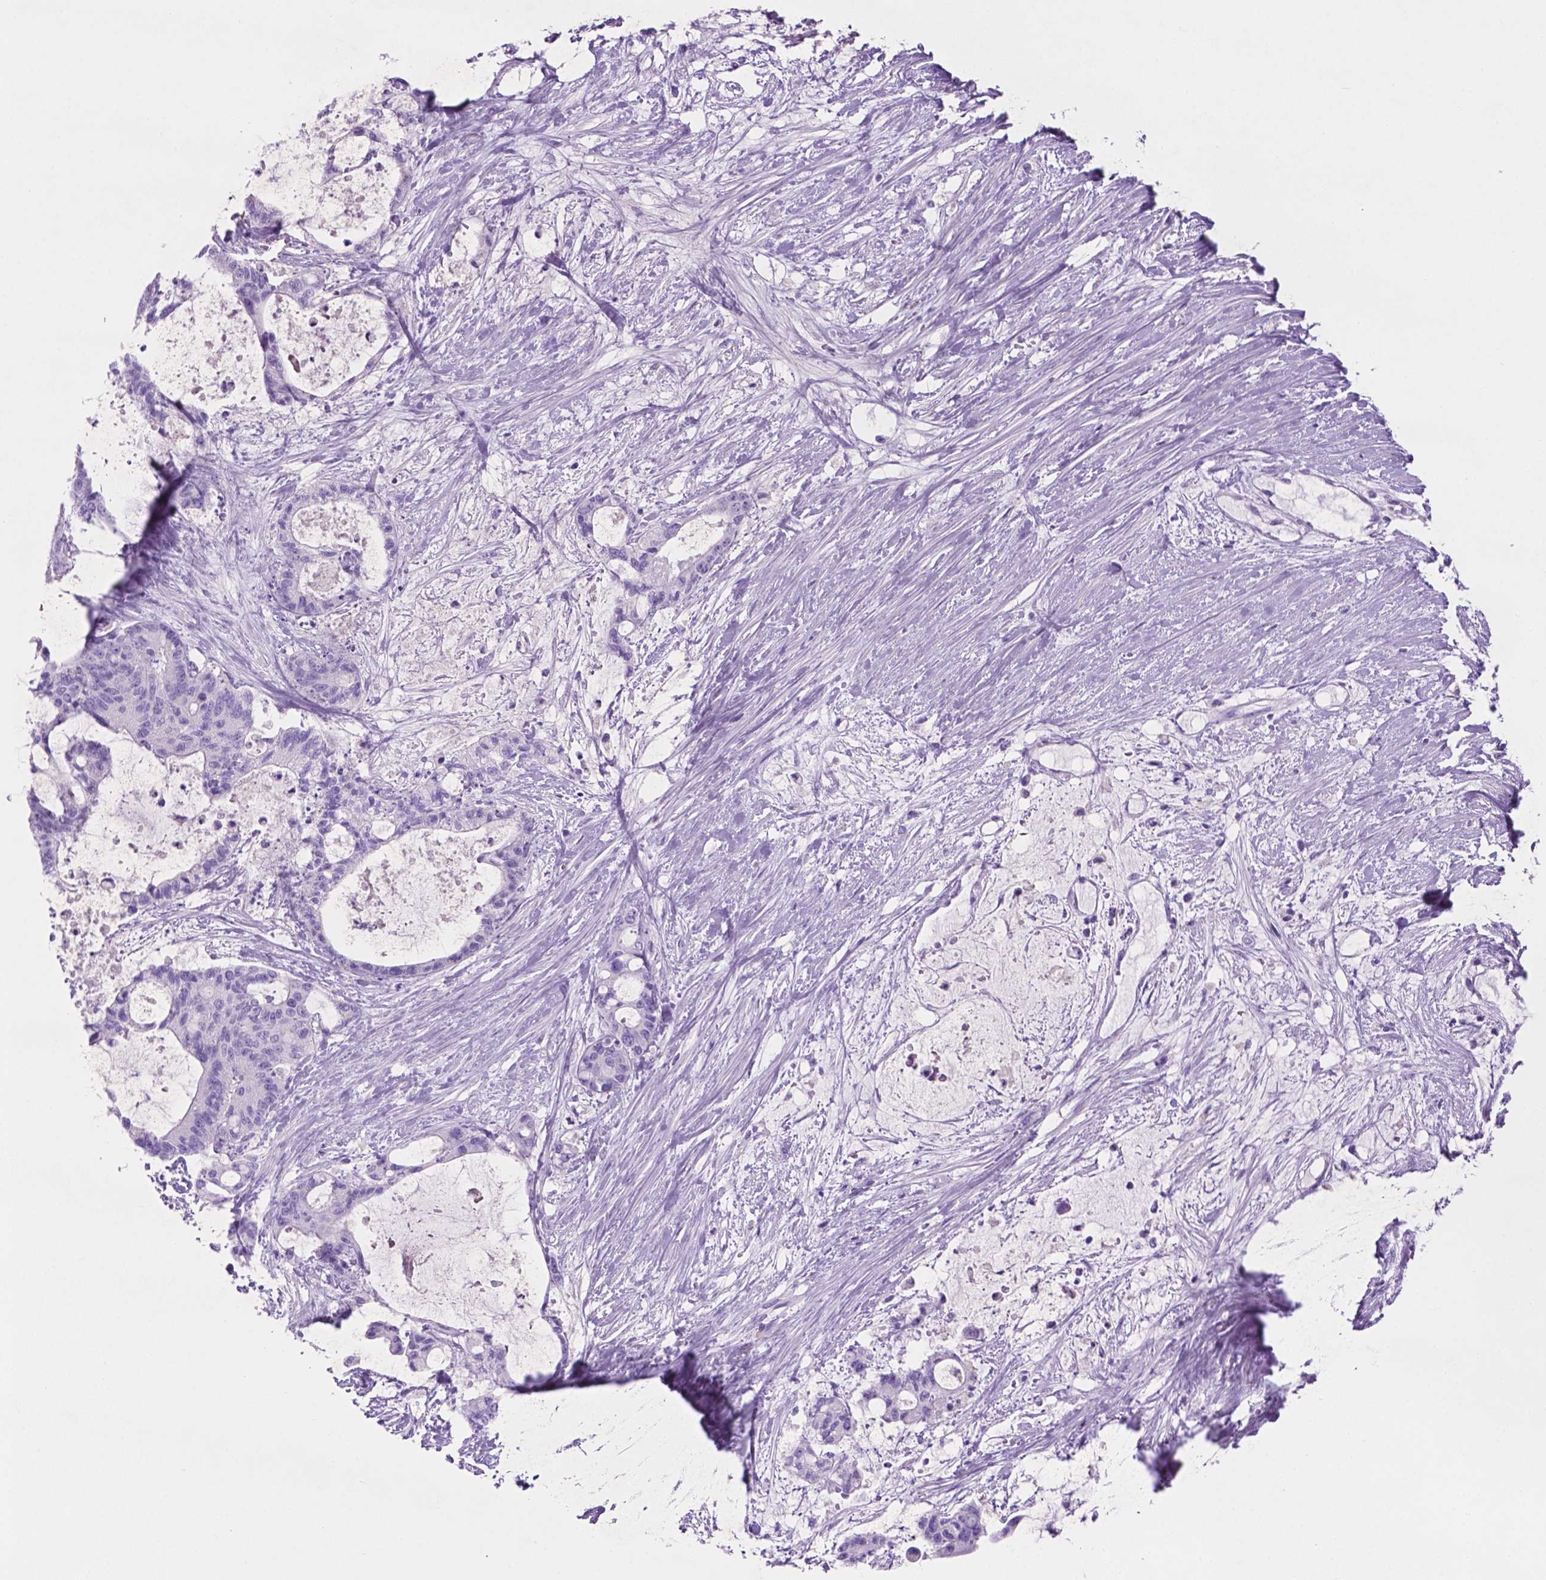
{"staining": {"intensity": "negative", "quantity": "none", "location": "none"}, "tissue": "liver cancer", "cell_type": "Tumor cells", "image_type": "cancer", "snomed": [{"axis": "morphology", "description": "Normal tissue, NOS"}, {"axis": "morphology", "description": "Cholangiocarcinoma"}, {"axis": "topography", "description": "Liver"}, {"axis": "topography", "description": "Peripheral nerve tissue"}], "caption": "This is an immunohistochemistry micrograph of human liver cancer (cholangiocarcinoma). There is no staining in tumor cells.", "gene": "POU4F1", "patient": {"sex": "female", "age": 73}}